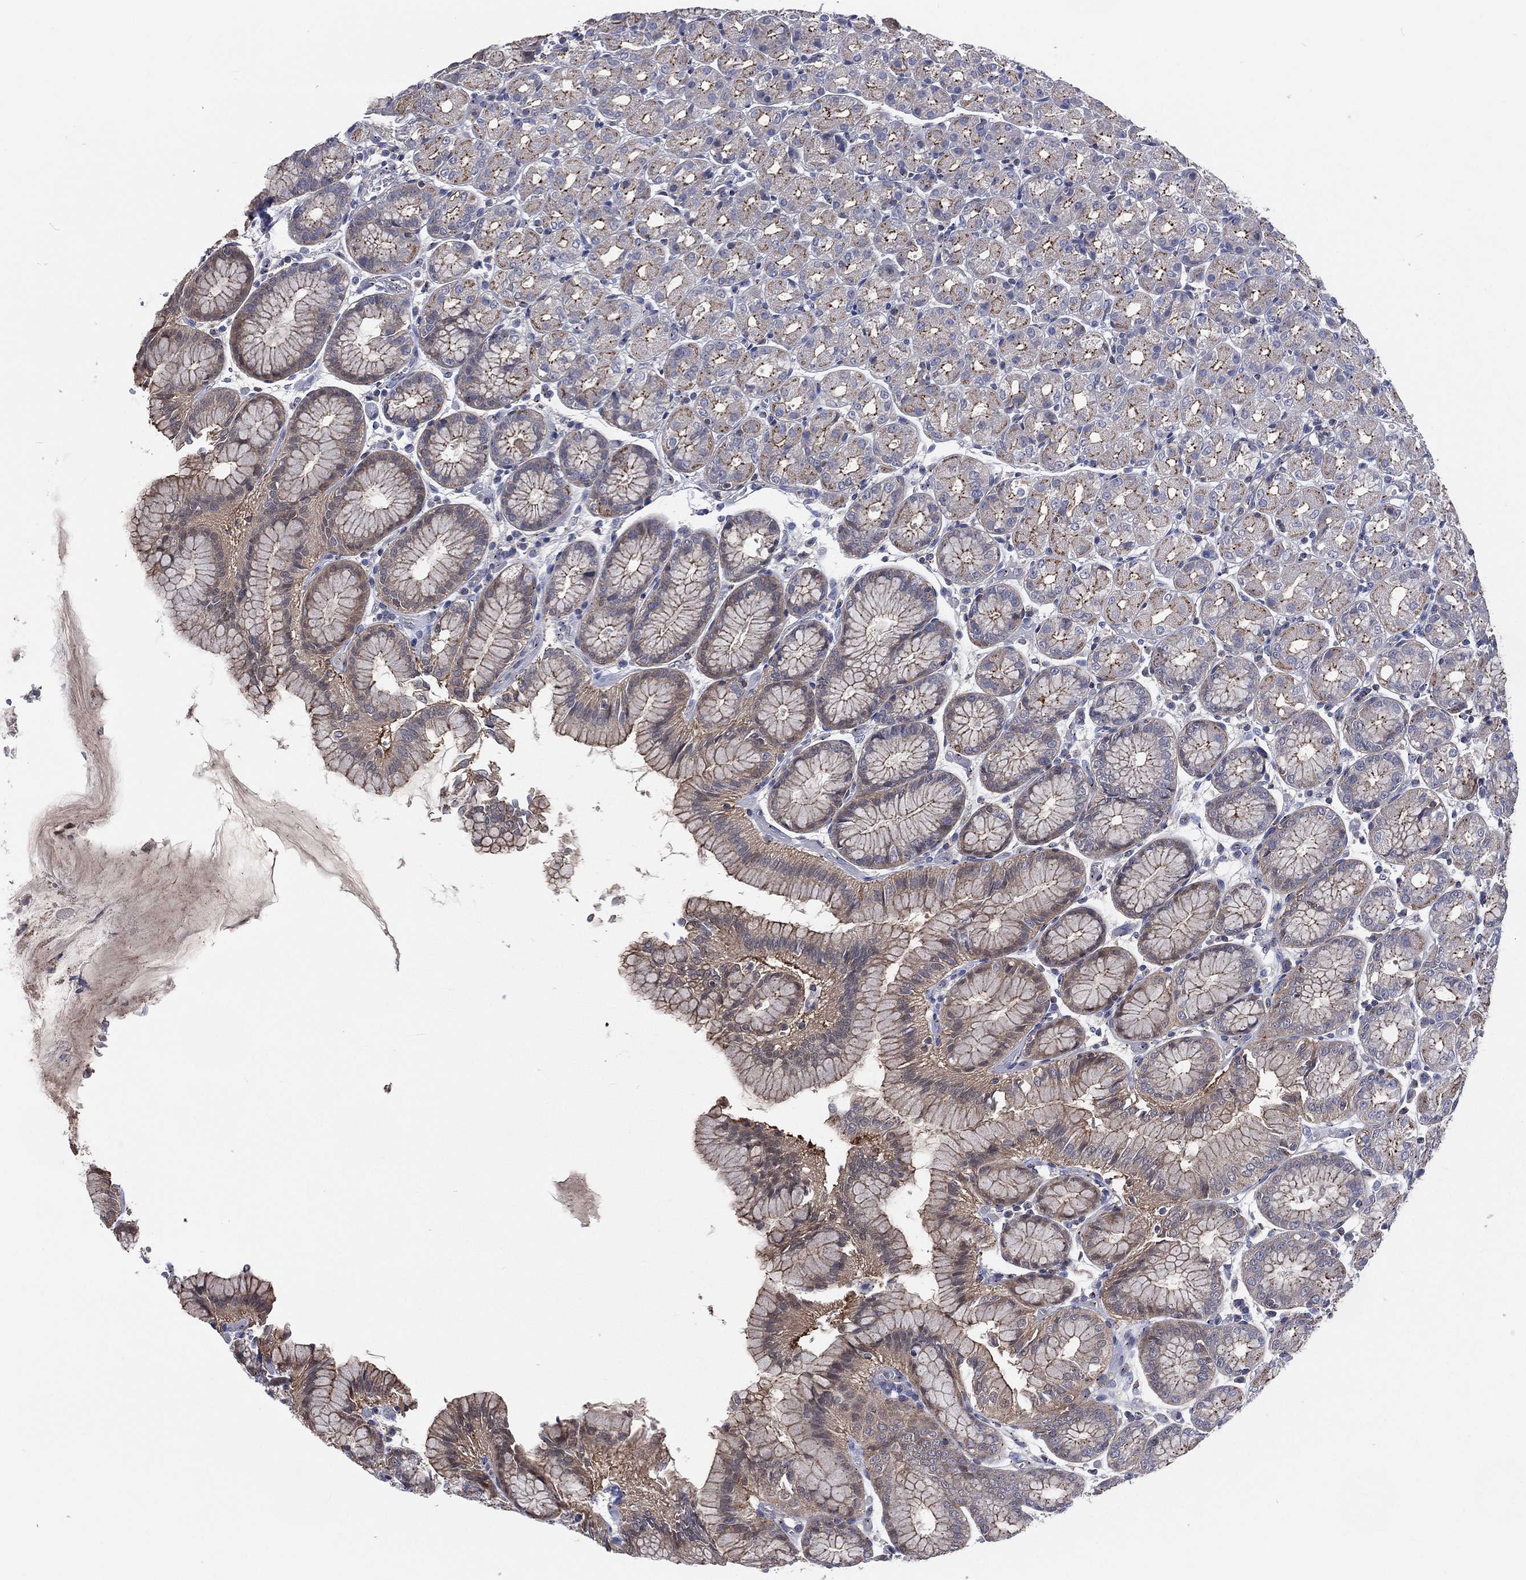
{"staining": {"intensity": "moderate", "quantity": "25%-75%", "location": "cytoplasmic/membranous"}, "tissue": "stomach", "cell_type": "Glandular cells", "image_type": "normal", "snomed": [{"axis": "morphology", "description": "Normal tissue, NOS"}, {"axis": "morphology", "description": "Adenocarcinoma, NOS"}, {"axis": "topography", "description": "Stomach"}], "caption": "Stomach stained with DAB (3,3'-diaminobenzidine) immunohistochemistry exhibits medium levels of moderate cytoplasmic/membranous staining in approximately 25%-75% of glandular cells. (DAB (3,3'-diaminobenzidine) = brown stain, brightfield microscopy at high magnification).", "gene": "CROCC", "patient": {"sex": "female", "age": 81}}